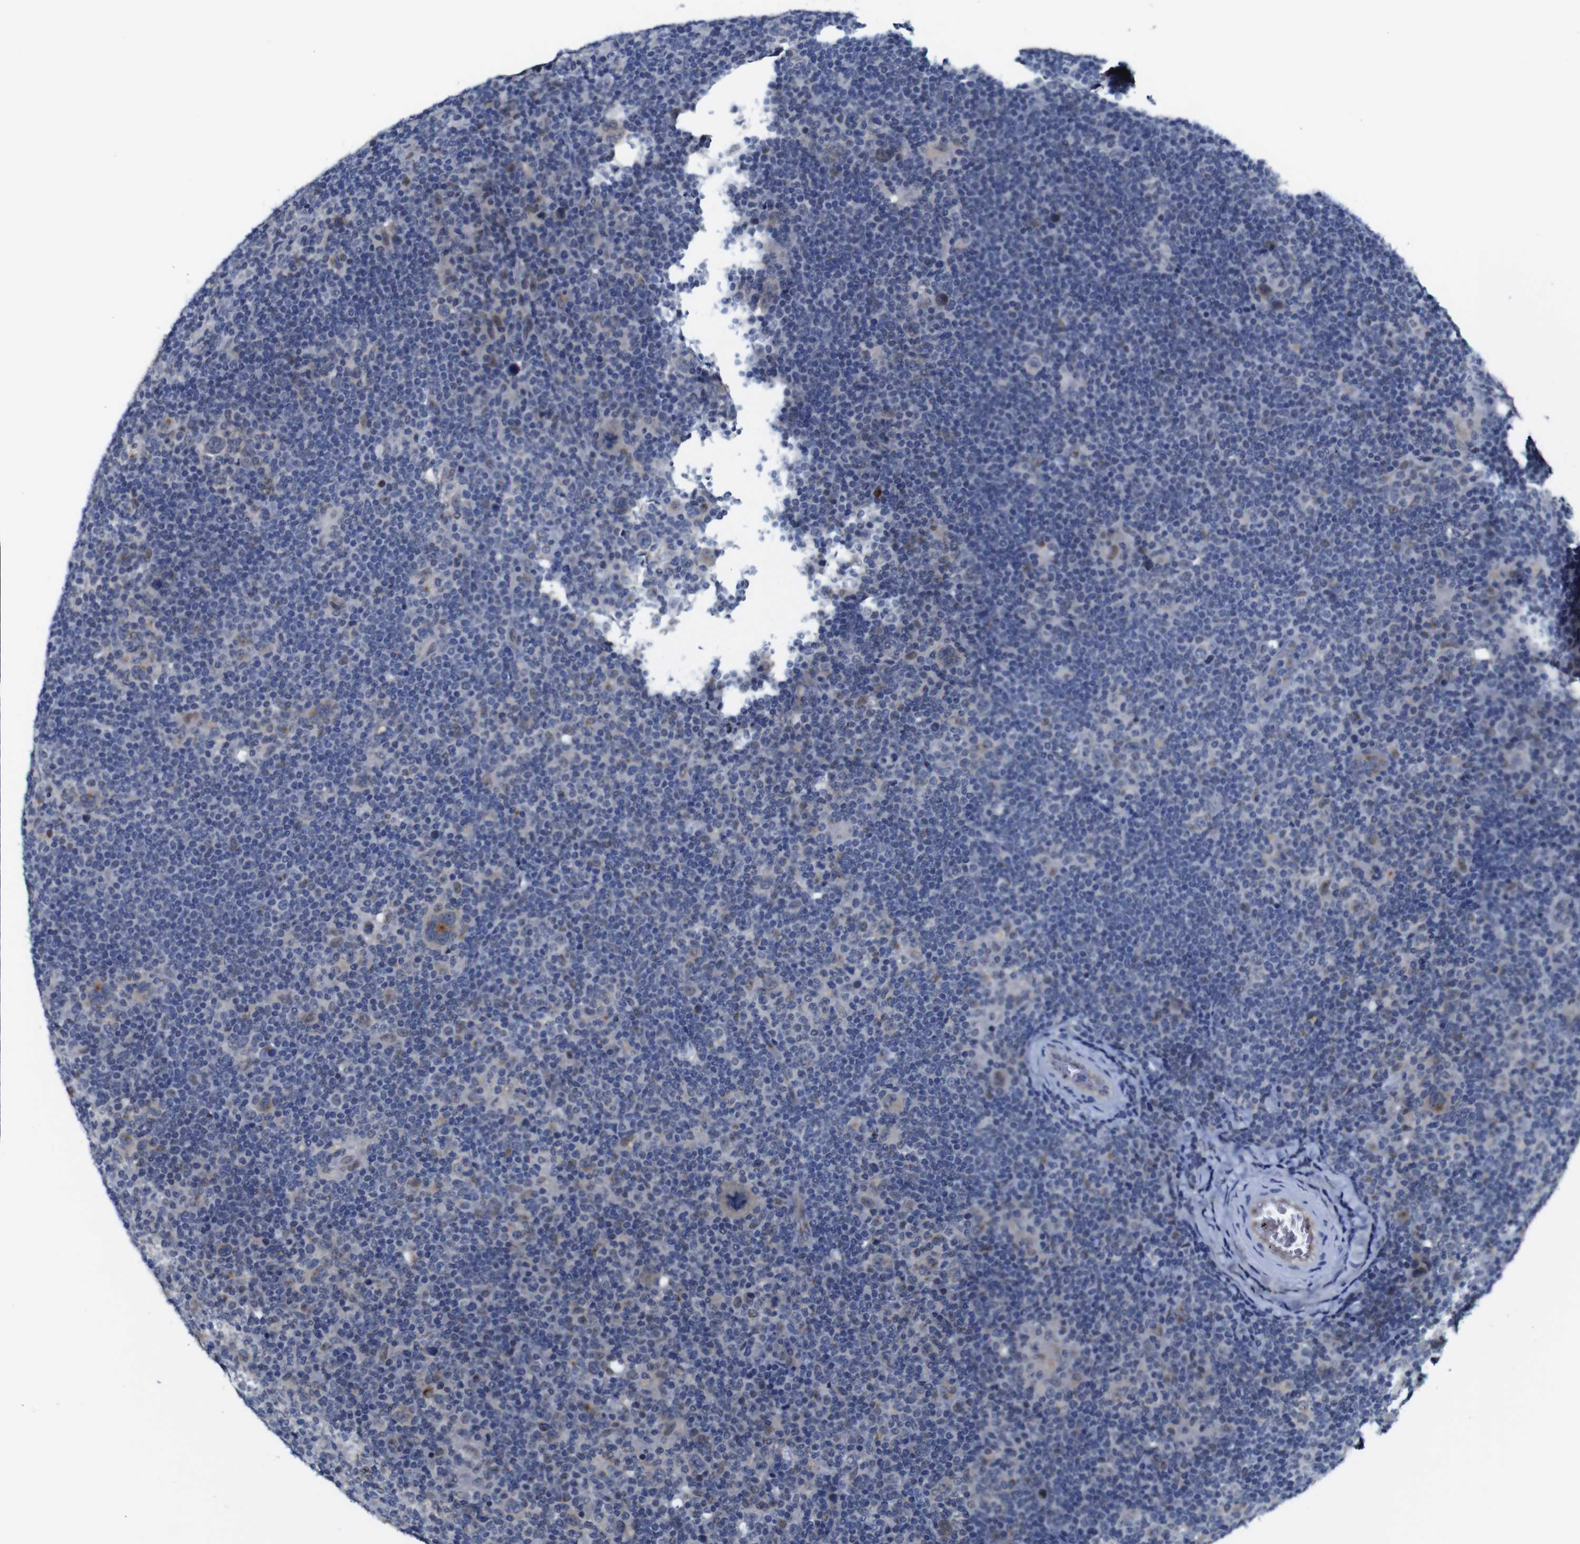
{"staining": {"intensity": "weak", "quantity": "25%-75%", "location": "cytoplasmic/membranous"}, "tissue": "lymphoma", "cell_type": "Tumor cells", "image_type": "cancer", "snomed": [{"axis": "morphology", "description": "Hodgkin's disease, NOS"}, {"axis": "topography", "description": "Lymph node"}], "caption": "Immunohistochemical staining of Hodgkin's disease demonstrates low levels of weak cytoplasmic/membranous staining in about 25%-75% of tumor cells.", "gene": "FURIN", "patient": {"sex": "female", "age": 57}}